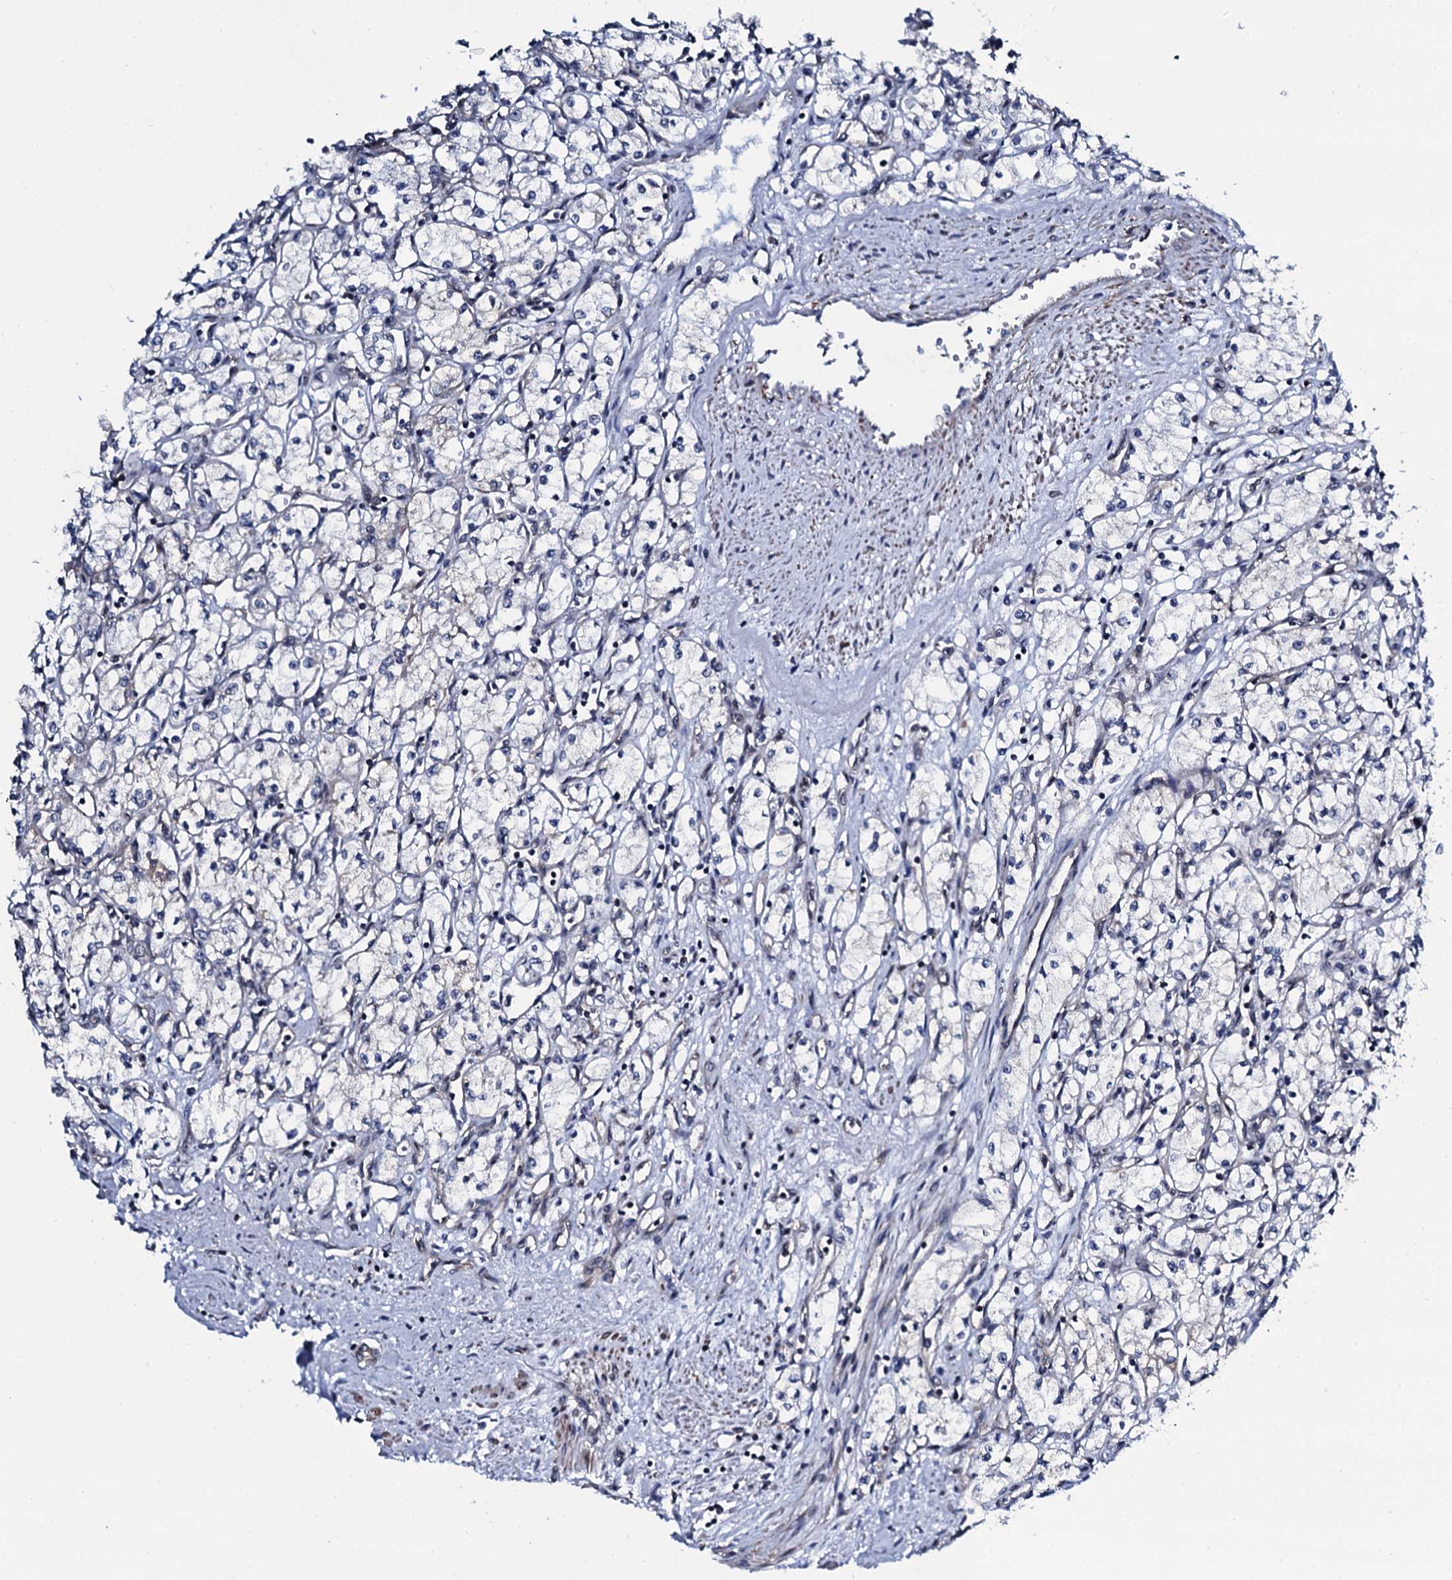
{"staining": {"intensity": "negative", "quantity": "none", "location": "none"}, "tissue": "renal cancer", "cell_type": "Tumor cells", "image_type": "cancer", "snomed": [{"axis": "morphology", "description": "Adenocarcinoma, NOS"}, {"axis": "topography", "description": "Kidney"}], "caption": "High magnification brightfield microscopy of renal adenocarcinoma stained with DAB (3,3'-diaminobenzidine) (brown) and counterstained with hematoxylin (blue): tumor cells show no significant expression.", "gene": "CWC15", "patient": {"sex": "male", "age": 59}}